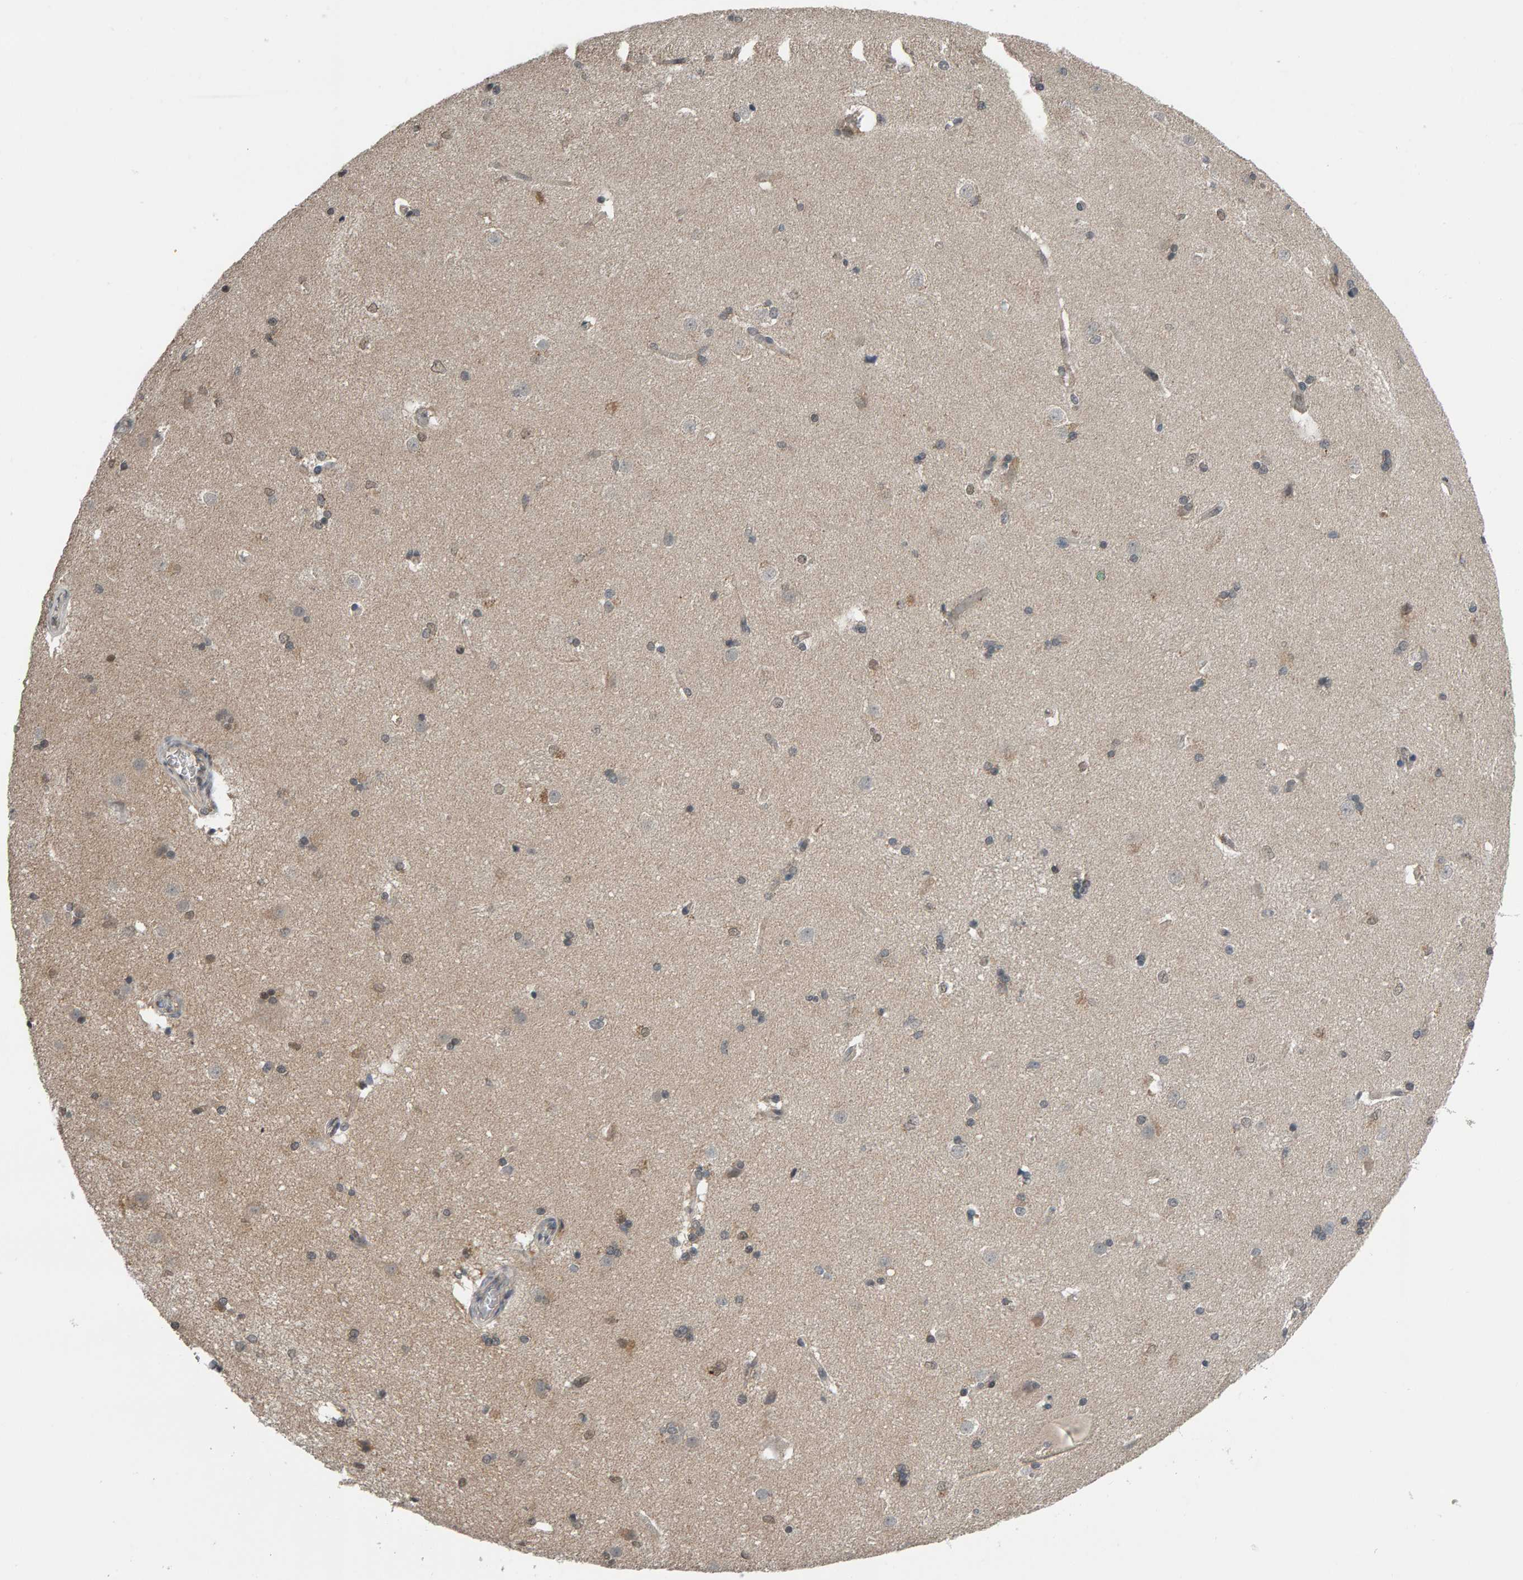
{"staining": {"intensity": "weak", "quantity": "25%-75%", "location": "nuclear"}, "tissue": "caudate", "cell_type": "Glial cells", "image_type": "normal", "snomed": [{"axis": "morphology", "description": "Normal tissue, NOS"}, {"axis": "topography", "description": "Lateral ventricle wall"}], "caption": "Benign caudate displays weak nuclear positivity in about 25%-75% of glial cells, visualized by immunohistochemistry. The staining is performed using DAB (3,3'-diaminobenzidine) brown chromogen to label protein expression. The nuclei are counter-stained blue using hematoxylin.", "gene": "COASY", "patient": {"sex": "female", "age": 19}}